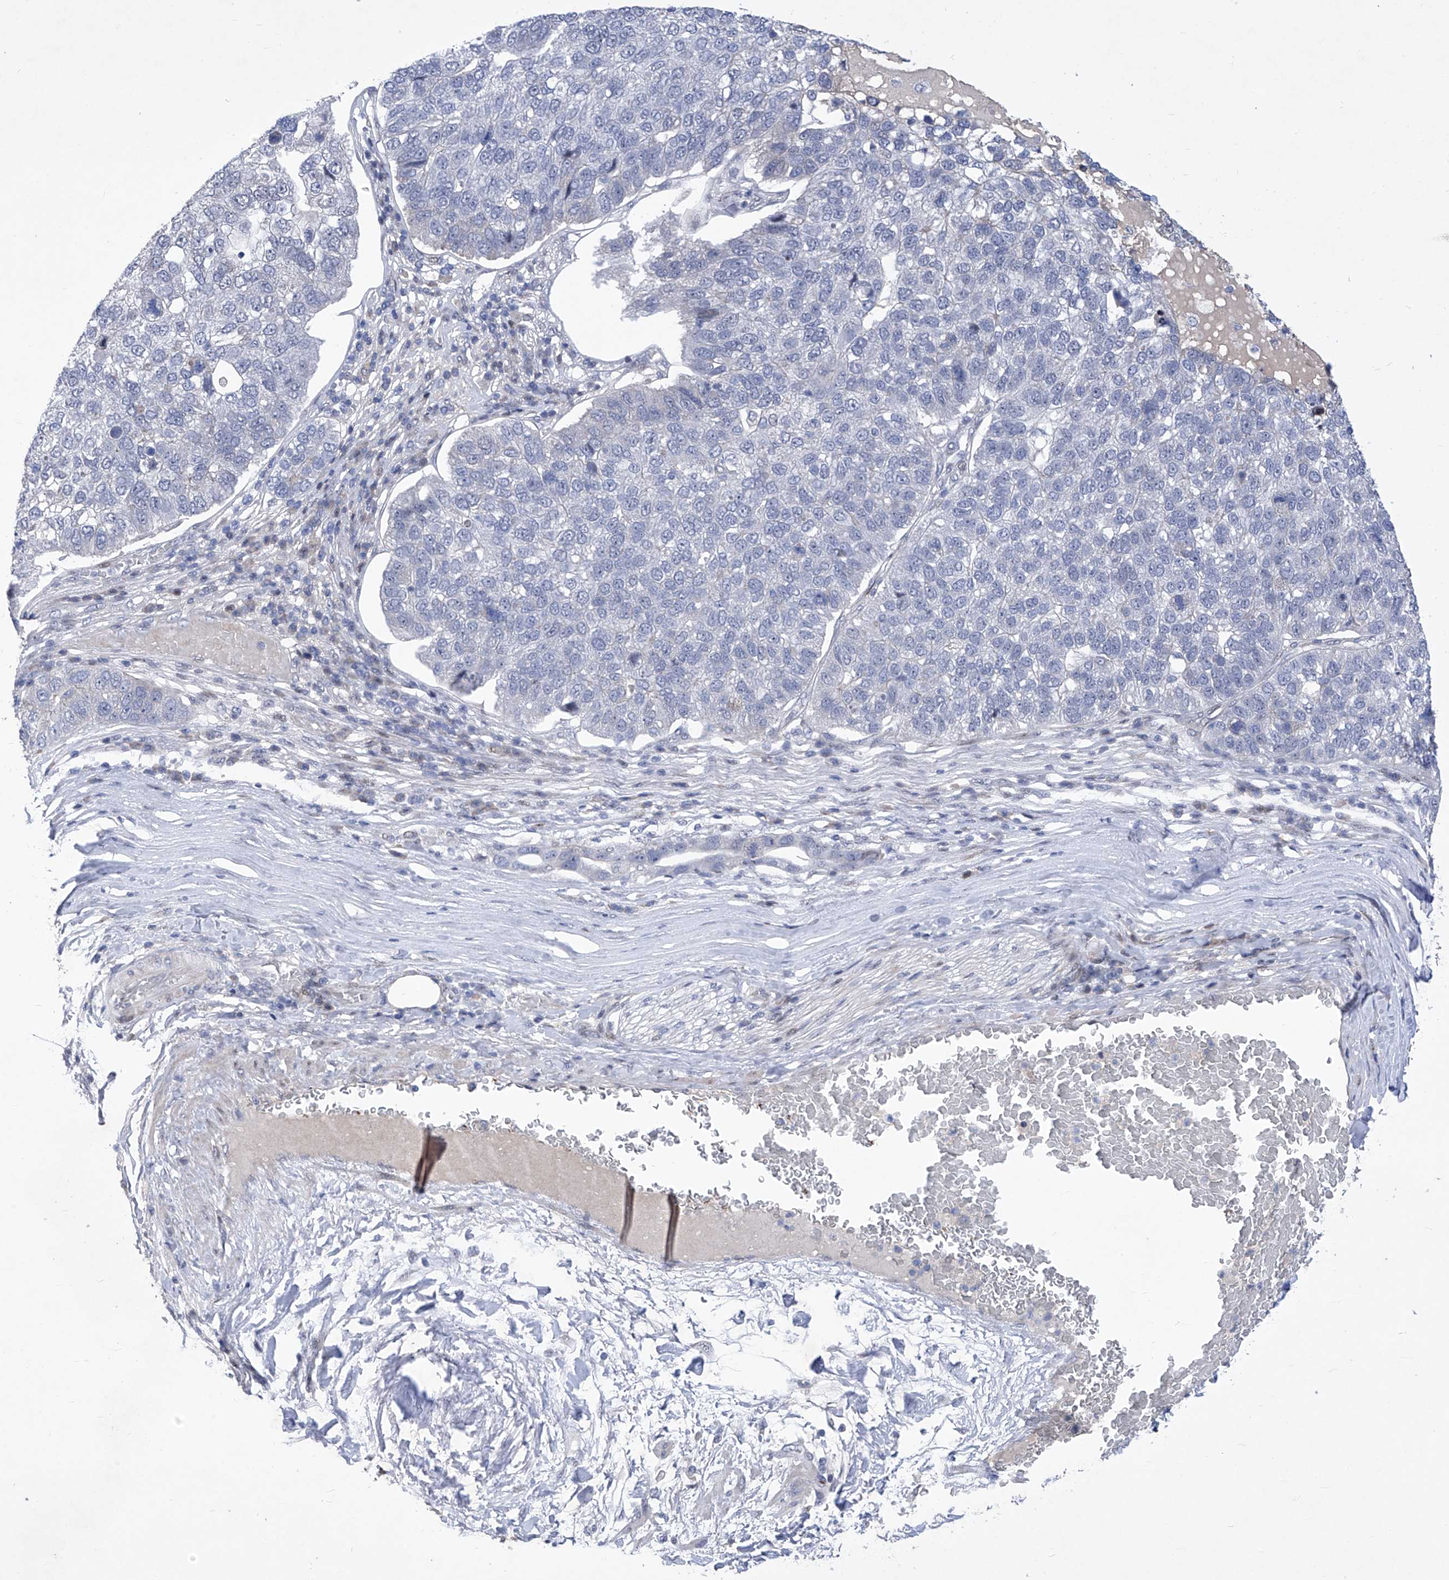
{"staining": {"intensity": "negative", "quantity": "none", "location": "none"}, "tissue": "pancreatic cancer", "cell_type": "Tumor cells", "image_type": "cancer", "snomed": [{"axis": "morphology", "description": "Adenocarcinoma, NOS"}, {"axis": "topography", "description": "Pancreas"}], "caption": "High magnification brightfield microscopy of pancreatic cancer stained with DAB (brown) and counterstained with hematoxylin (blue): tumor cells show no significant staining. (DAB (3,3'-diaminobenzidine) immunohistochemistry (IHC) visualized using brightfield microscopy, high magnification).", "gene": "NUFIP1", "patient": {"sex": "female", "age": 61}}